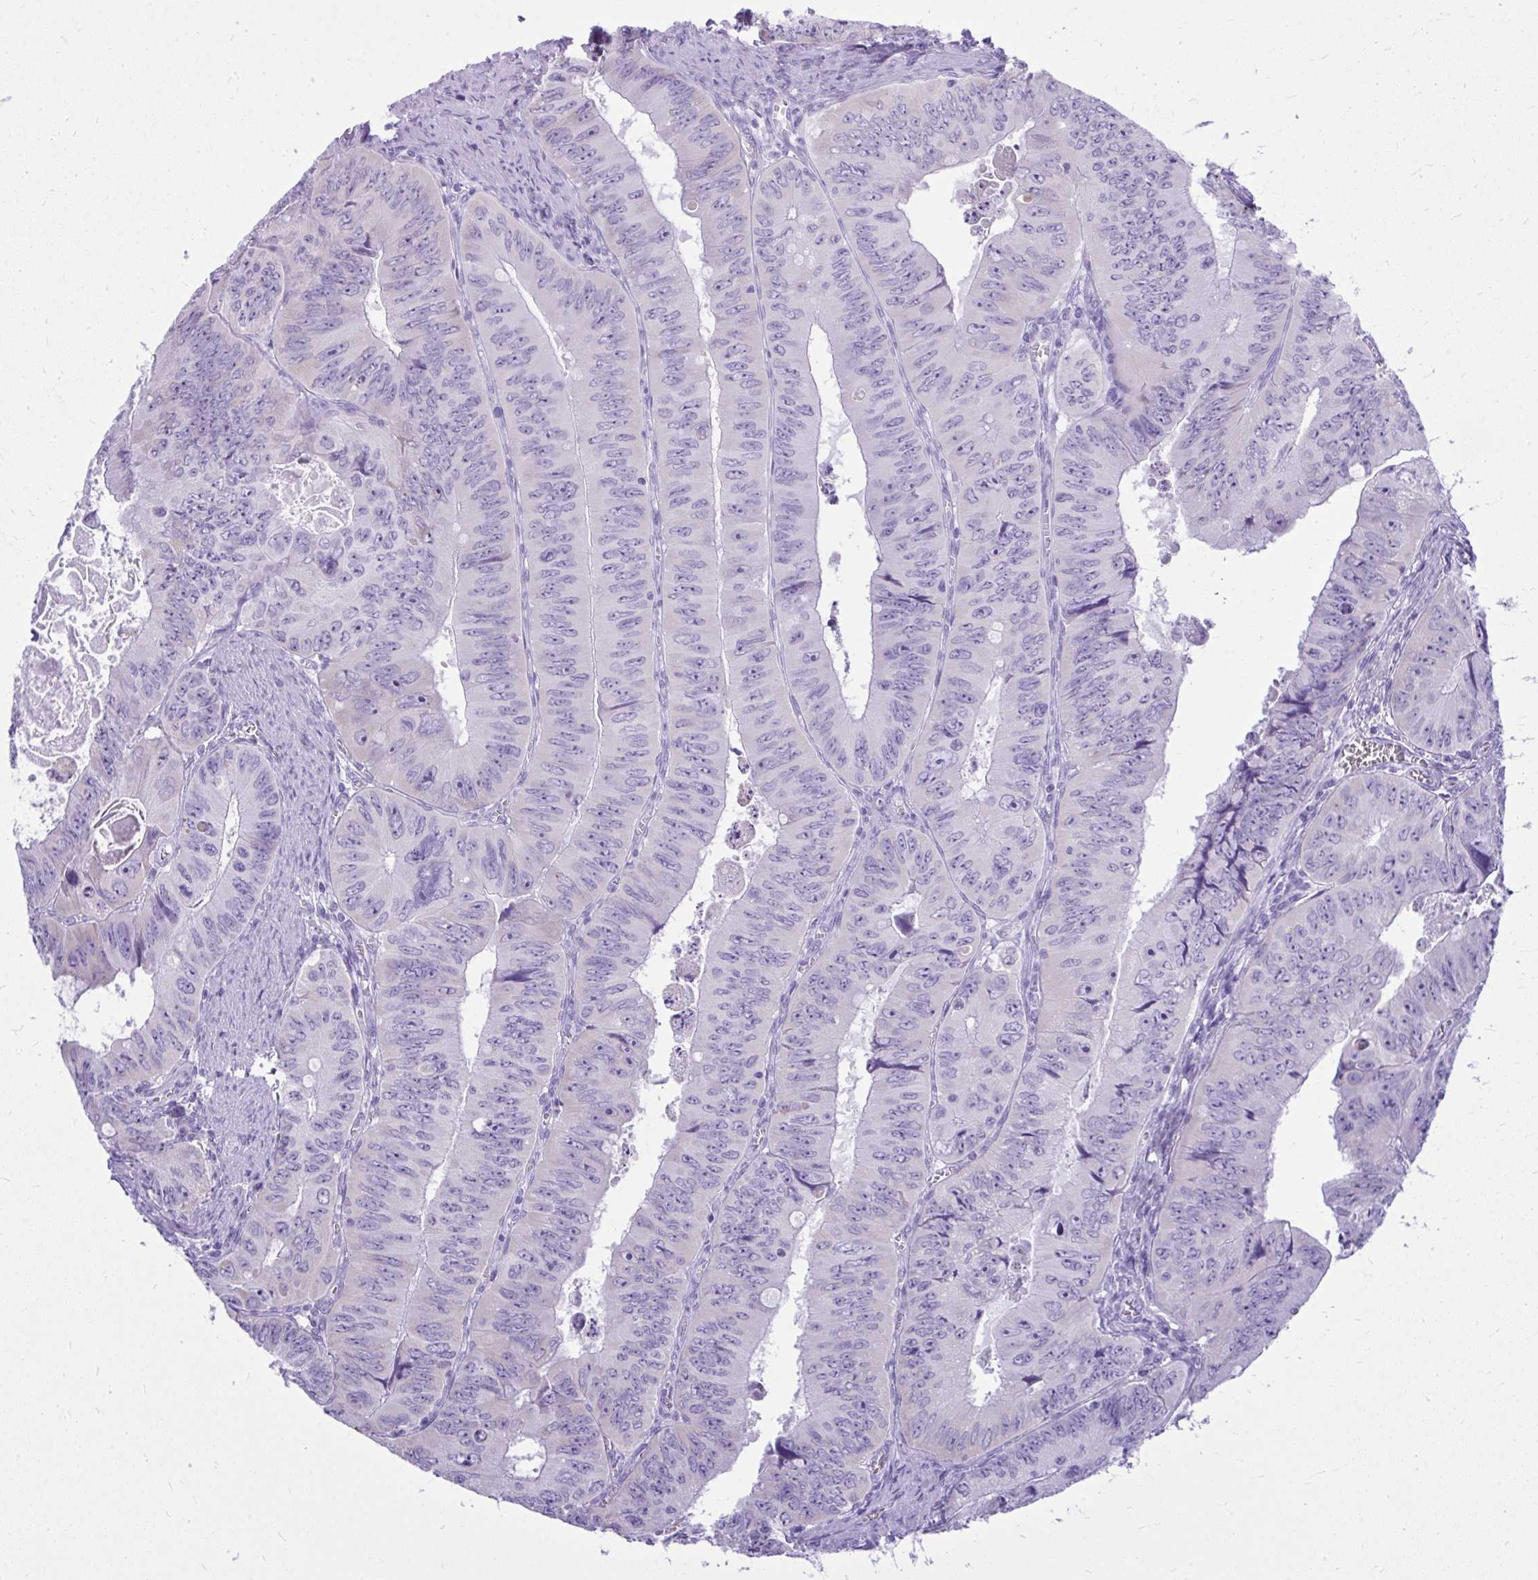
{"staining": {"intensity": "negative", "quantity": "none", "location": "none"}, "tissue": "colorectal cancer", "cell_type": "Tumor cells", "image_type": "cancer", "snomed": [{"axis": "morphology", "description": "Adenocarcinoma, NOS"}, {"axis": "topography", "description": "Colon"}], "caption": "Human adenocarcinoma (colorectal) stained for a protein using IHC exhibits no positivity in tumor cells.", "gene": "RALYL", "patient": {"sex": "female", "age": 84}}